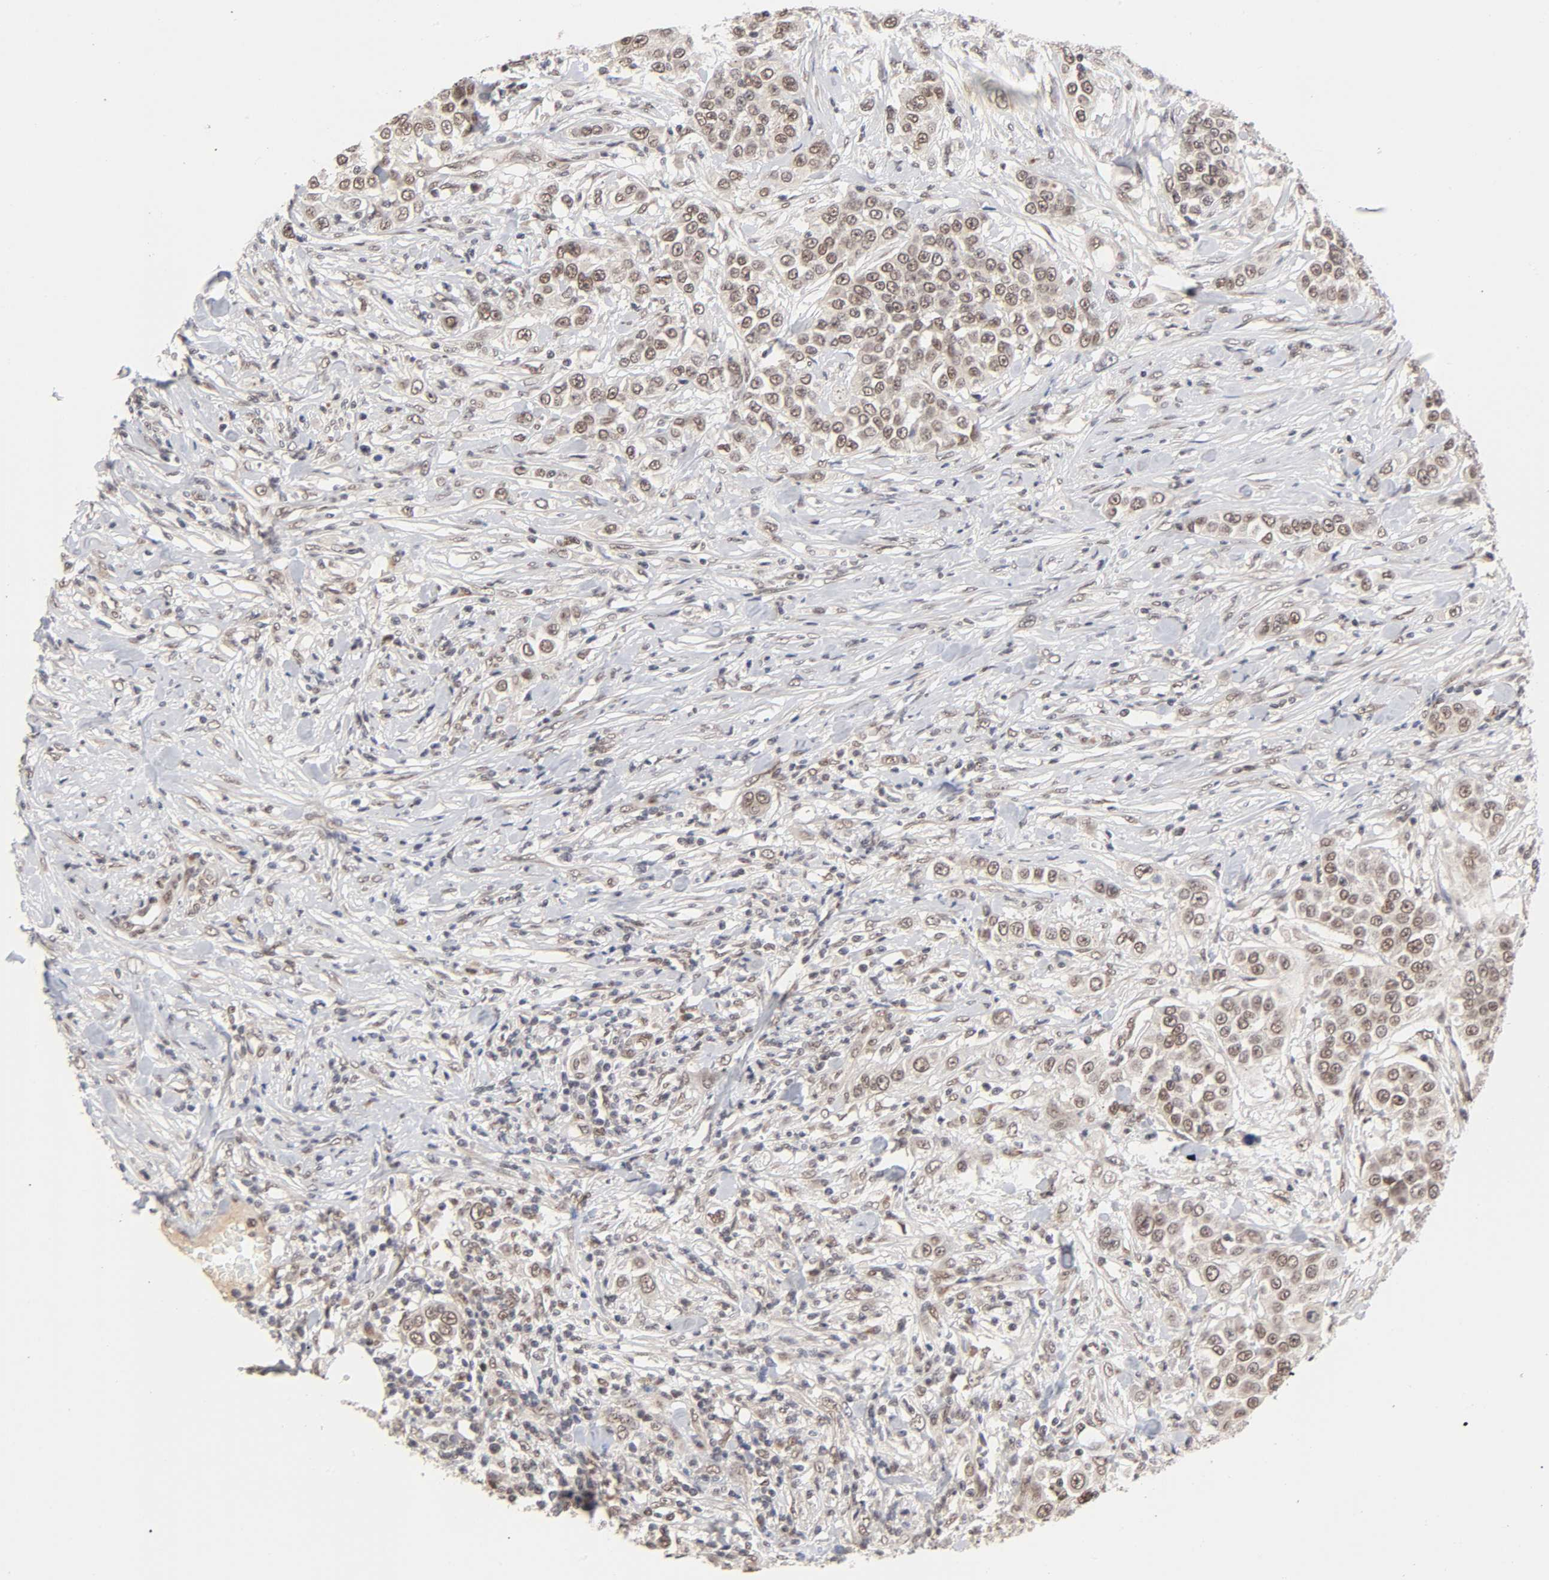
{"staining": {"intensity": "moderate", "quantity": ">75%", "location": "cytoplasmic/membranous,nuclear"}, "tissue": "urothelial cancer", "cell_type": "Tumor cells", "image_type": "cancer", "snomed": [{"axis": "morphology", "description": "Urothelial carcinoma, High grade"}, {"axis": "topography", "description": "Urinary bladder"}], "caption": "A histopathology image of human urothelial cancer stained for a protein displays moderate cytoplasmic/membranous and nuclear brown staining in tumor cells.", "gene": "EP300", "patient": {"sex": "female", "age": 80}}